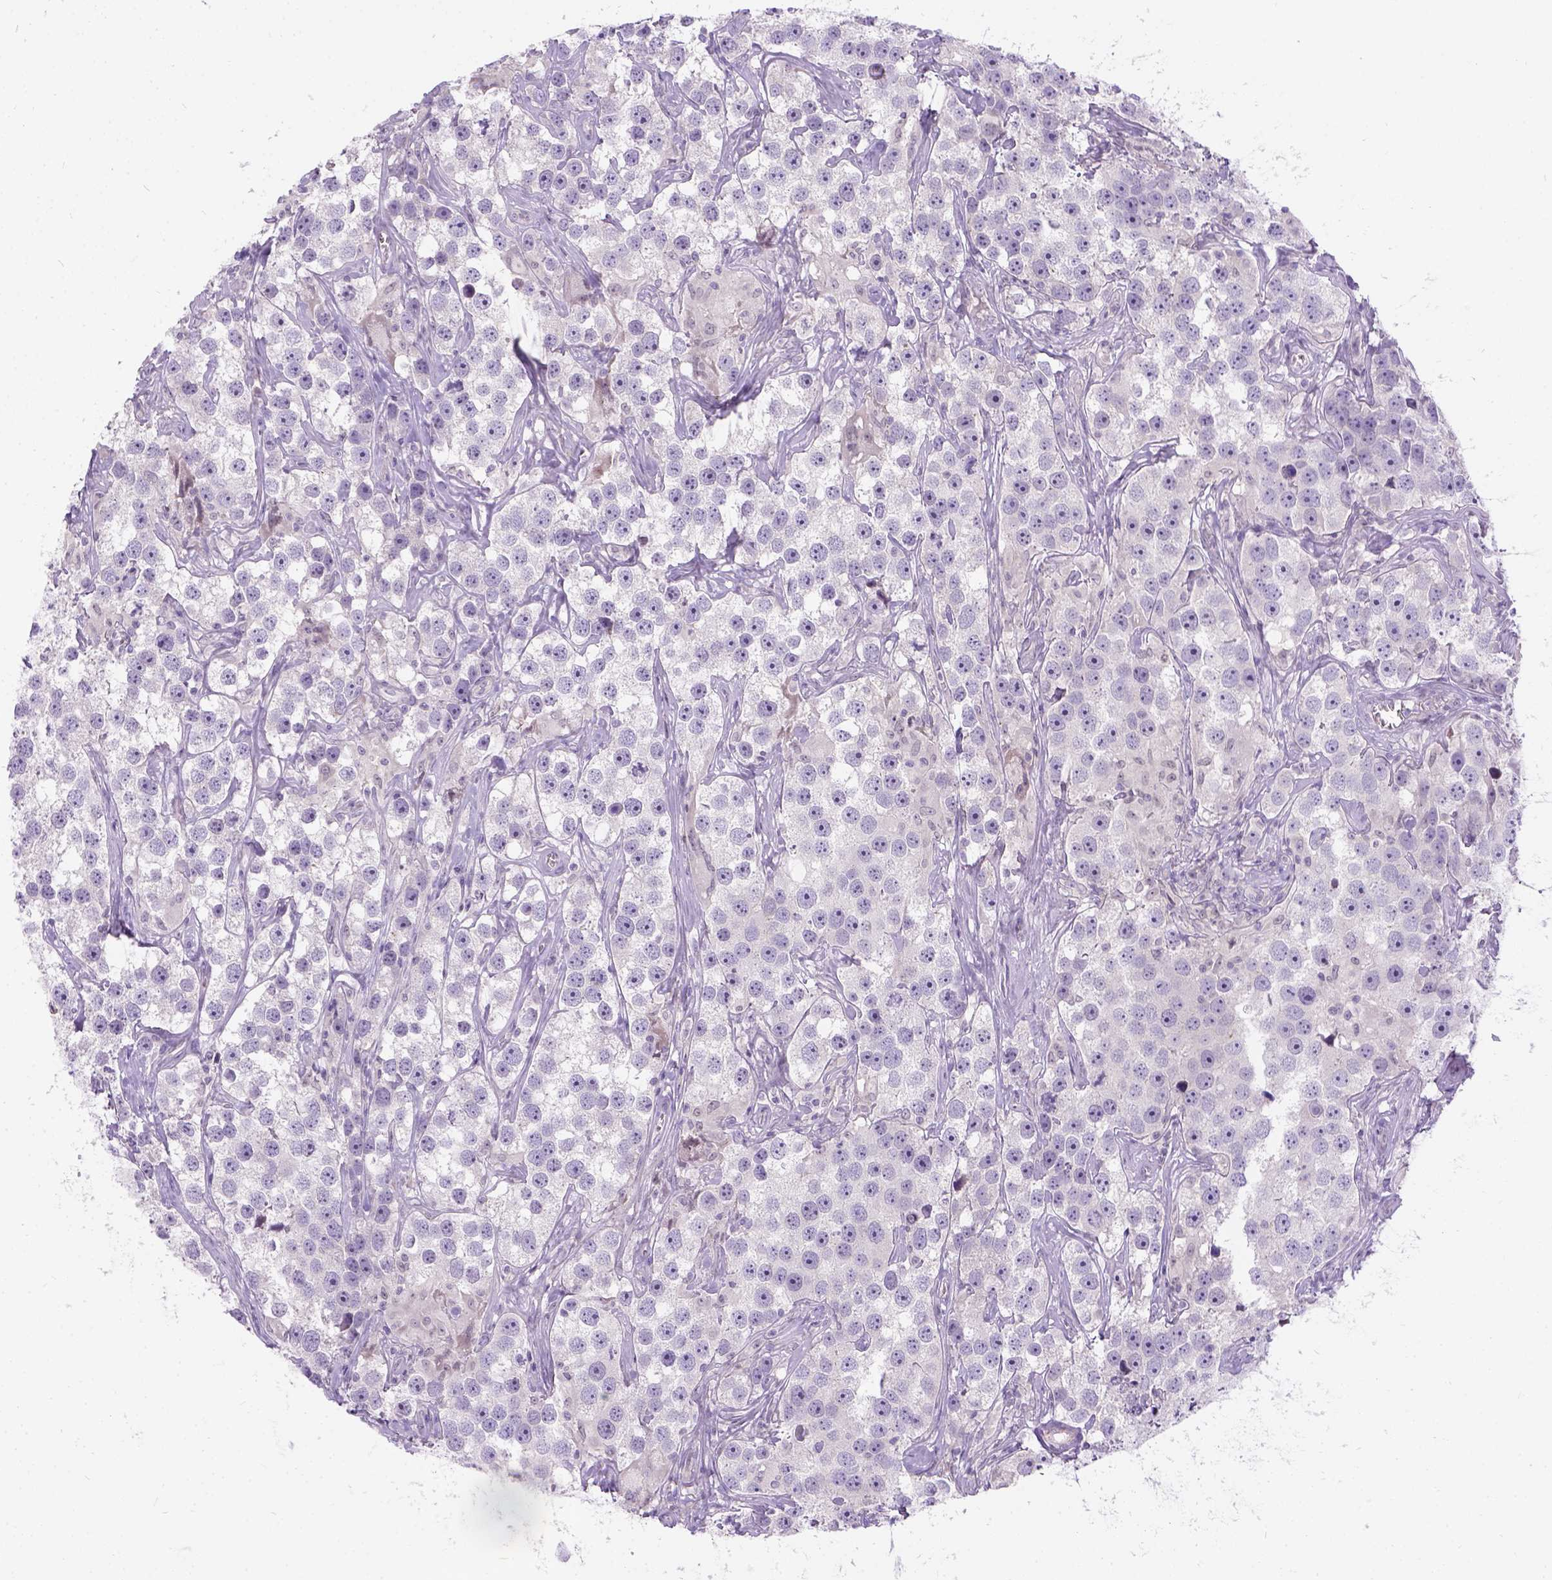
{"staining": {"intensity": "negative", "quantity": "none", "location": "none"}, "tissue": "testis cancer", "cell_type": "Tumor cells", "image_type": "cancer", "snomed": [{"axis": "morphology", "description": "Seminoma, NOS"}, {"axis": "topography", "description": "Testis"}], "caption": "An IHC photomicrograph of testis cancer is shown. There is no staining in tumor cells of testis cancer. (Stains: DAB immunohistochemistry with hematoxylin counter stain, Microscopy: brightfield microscopy at high magnification).", "gene": "C20orf144", "patient": {"sex": "male", "age": 49}}